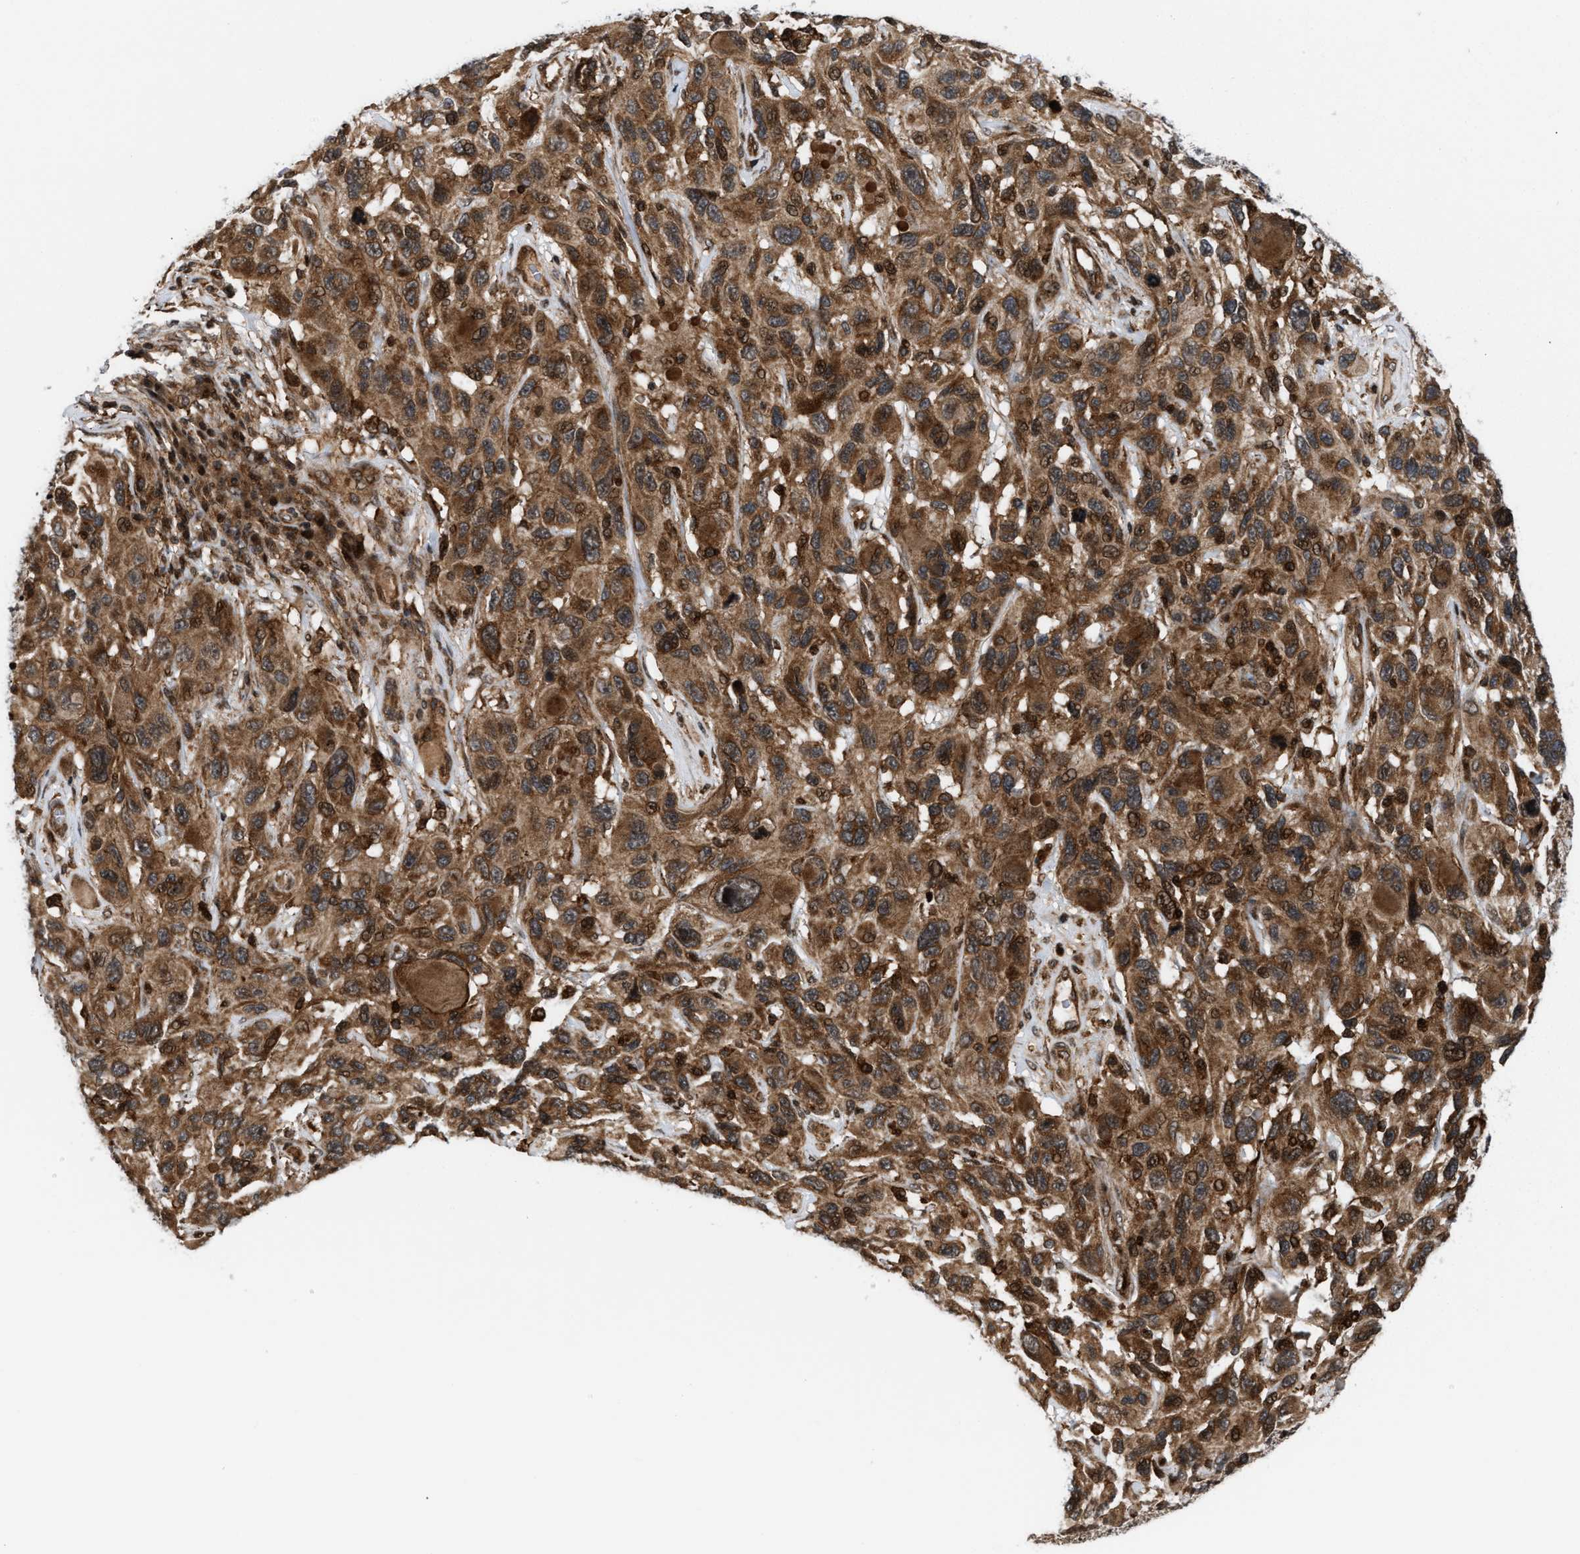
{"staining": {"intensity": "moderate", "quantity": ">75%", "location": "cytoplasmic/membranous,nuclear"}, "tissue": "melanoma", "cell_type": "Tumor cells", "image_type": "cancer", "snomed": [{"axis": "morphology", "description": "Malignant melanoma, NOS"}, {"axis": "topography", "description": "Skin"}], "caption": "Immunohistochemical staining of melanoma demonstrates medium levels of moderate cytoplasmic/membranous and nuclear protein expression in about >75% of tumor cells.", "gene": "STAU2", "patient": {"sex": "male", "age": 53}}